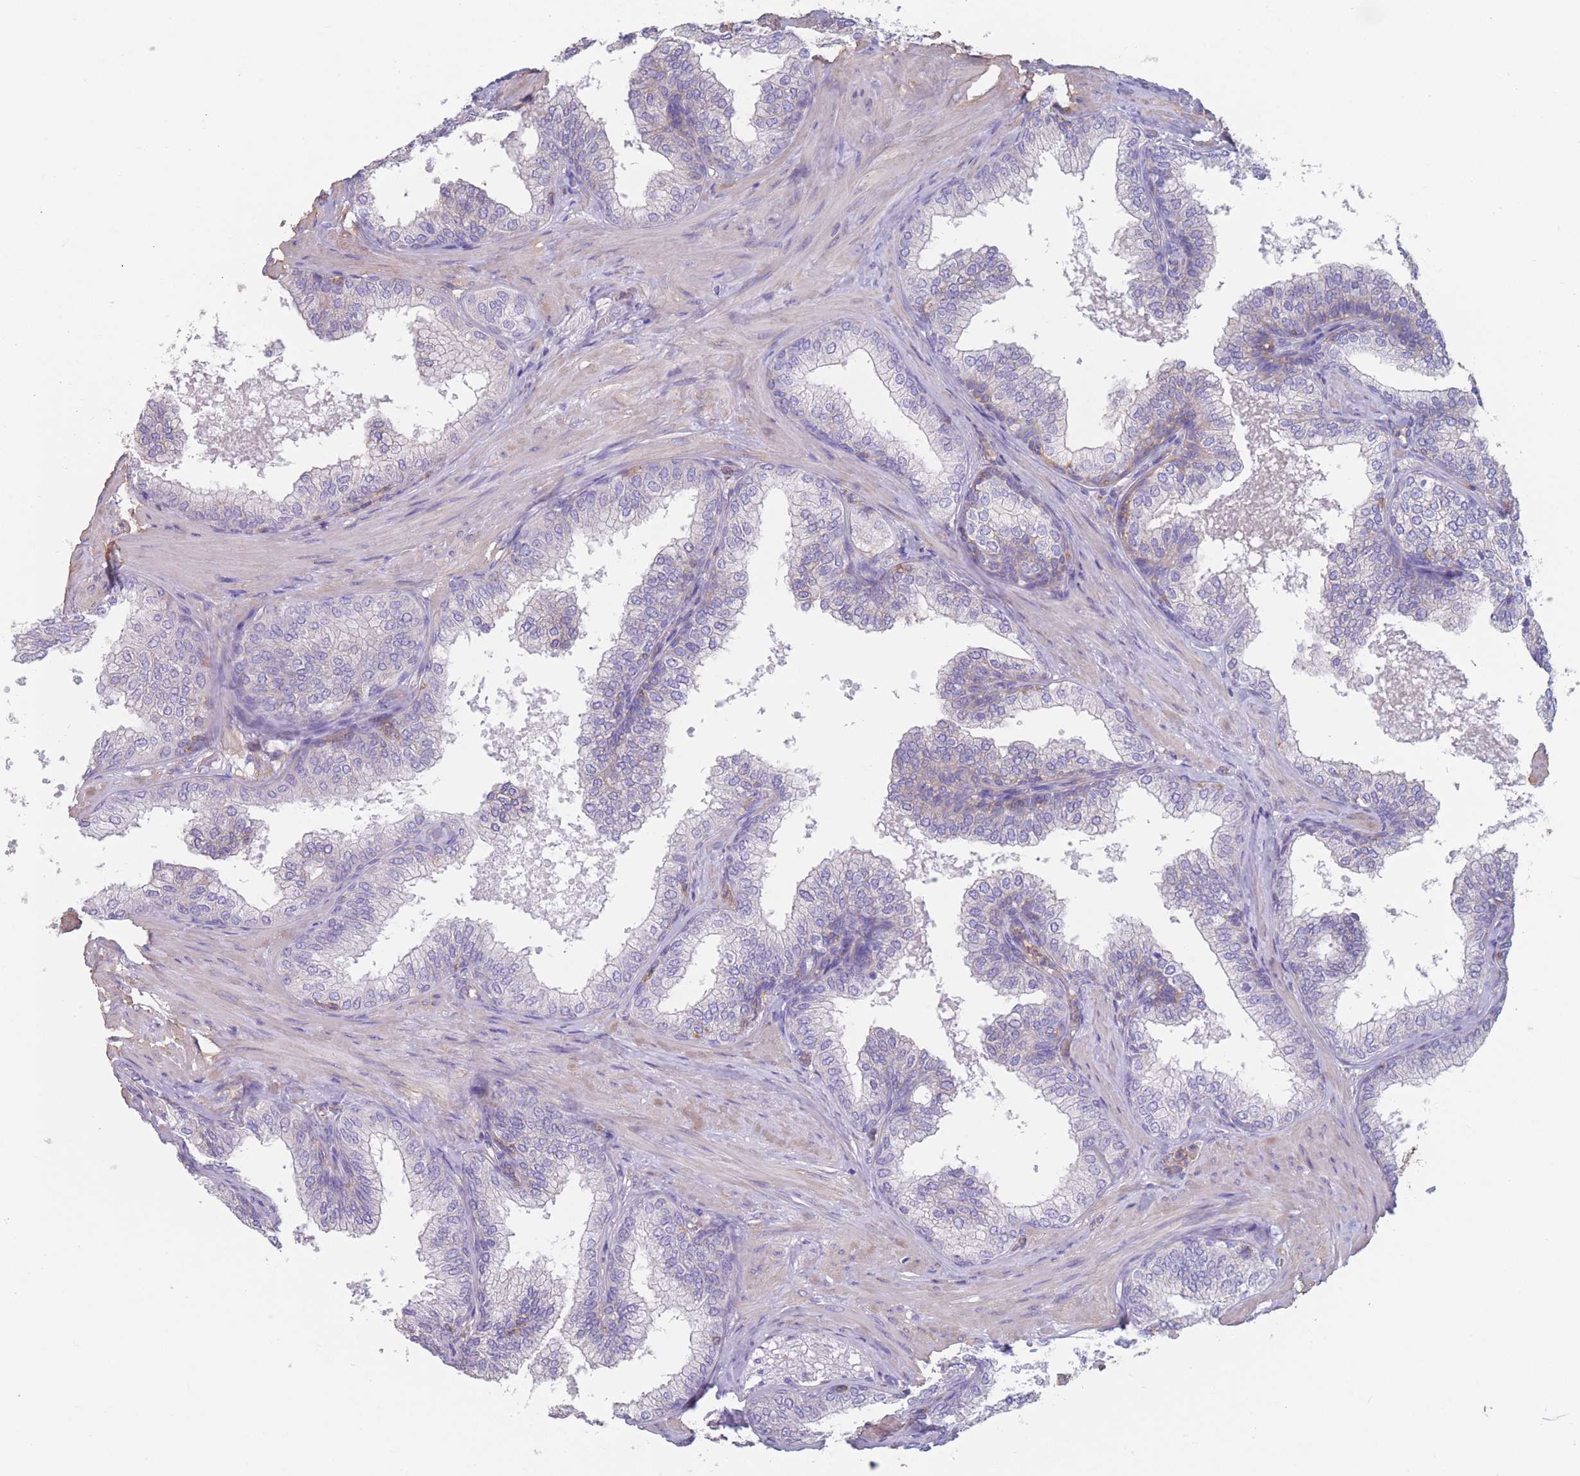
{"staining": {"intensity": "negative", "quantity": "none", "location": "none"}, "tissue": "prostate", "cell_type": "Glandular cells", "image_type": "normal", "snomed": [{"axis": "morphology", "description": "Normal tissue, NOS"}, {"axis": "topography", "description": "Prostate"}], "caption": "Immunohistochemistry micrograph of benign prostate stained for a protein (brown), which reveals no positivity in glandular cells.", "gene": "ADH1A", "patient": {"sex": "male", "age": 60}}